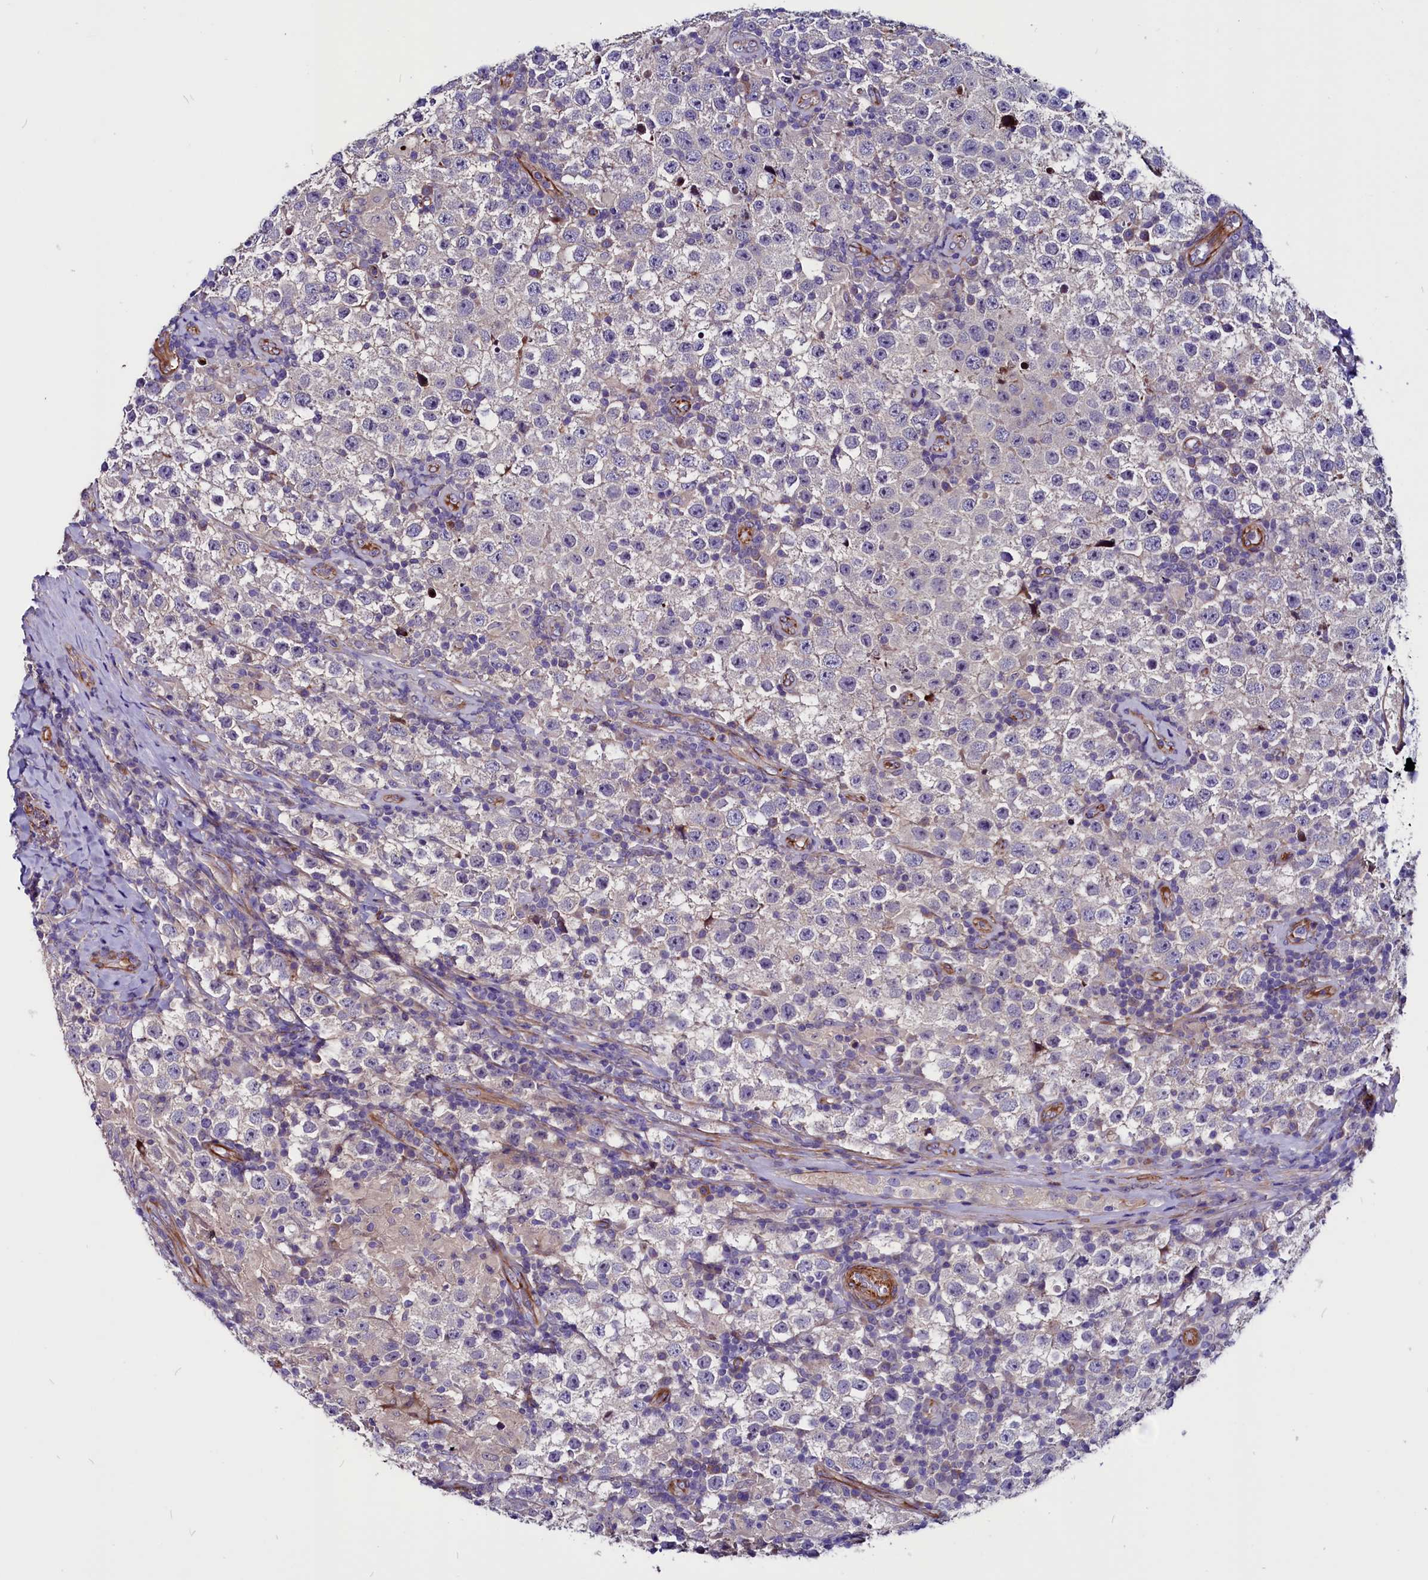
{"staining": {"intensity": "negative", "quantity": "none", "location": "none"}, "tissue": "testis cancer", "cell_type": "Tumor cells", "image_type": "cancer", "snomed": [{"axis": "morphology", "description": "Normal tissue, NOS"}, {"axis": "morphology", "description": "Urothelial carcinoma, High grade"}, {"axis": "morphology", "description": "Seminoma, NOS"}, {"axis": "morphology", "description": "Carcinoma, Embryonal, NOS"}, {"axis": "topography", "description": "Urinary bladder"}, {"axis": "topography", "description": "Testis"}], "caption": "Histopathology image shows no significant protein staining in tumor cells of testis cancer (urothelial carcinoma (high-grade)).", "gene": "ZNF749", "patient": {"sex": "male", "age": 41}}